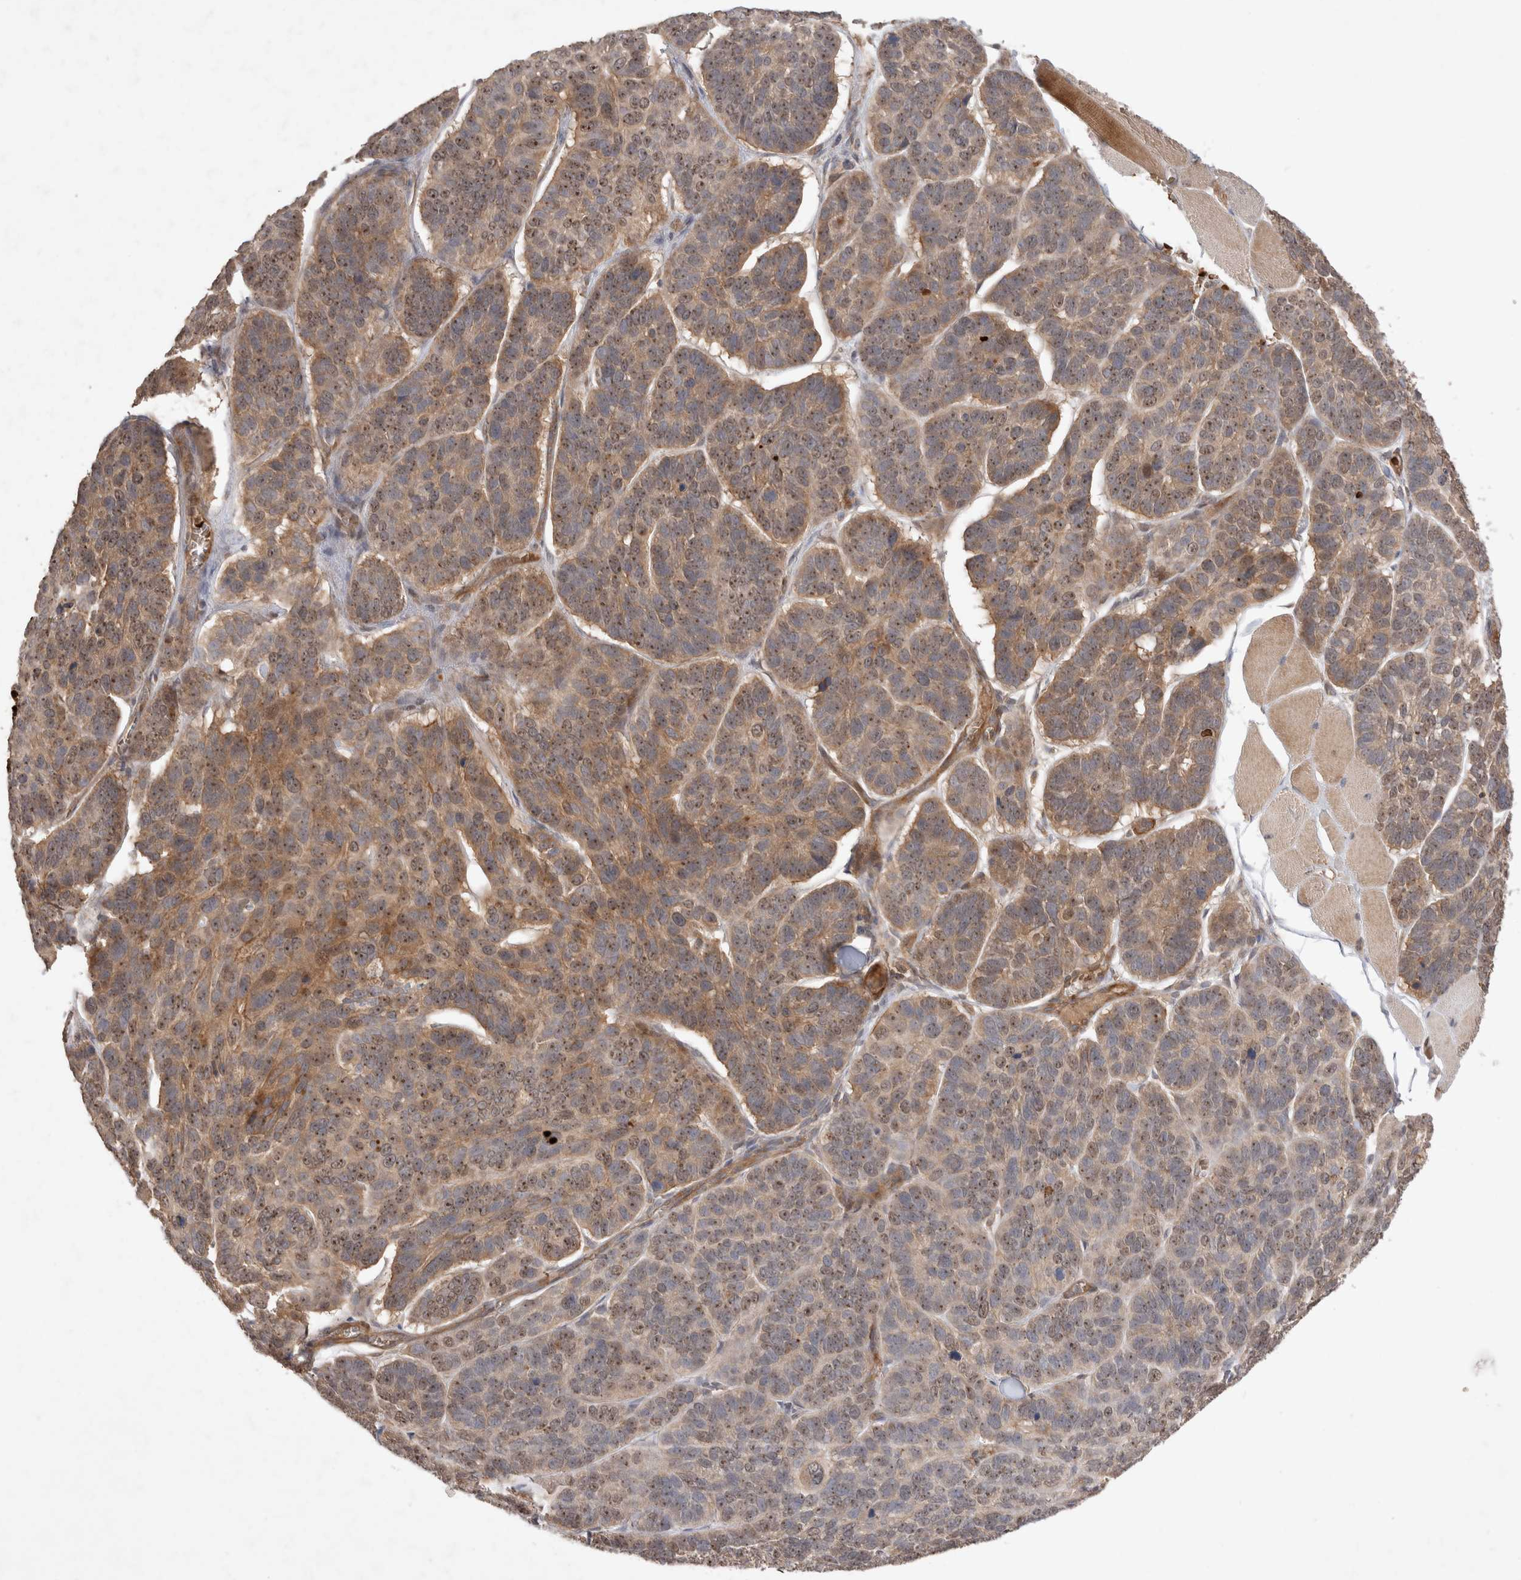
{"staining": {"intensity": "moderate", "quantity": ">75%", "location": "cytoplasmic/membranous,nuclear"}, "tissue": "skin cancer", "cell_type": "Tumor cells", "image_type": "cancer", "snomed": [{"axis": "morphology", "description": "Basal cell carcinoma"}, {"axis": "topography", "description": "Skin"}], "caption": "Basal cell carcinoma (skin) was stained to show a protein in brown. There is medium levels of moderate cytoplasmic/membranous and nuclear staining in about >75% of tumor cells. Ihc stains the protein of interest in brown and the nuclei are stained blue.", "gene": "FAM221A", "patient": {"sex": "male", "age": 62}}